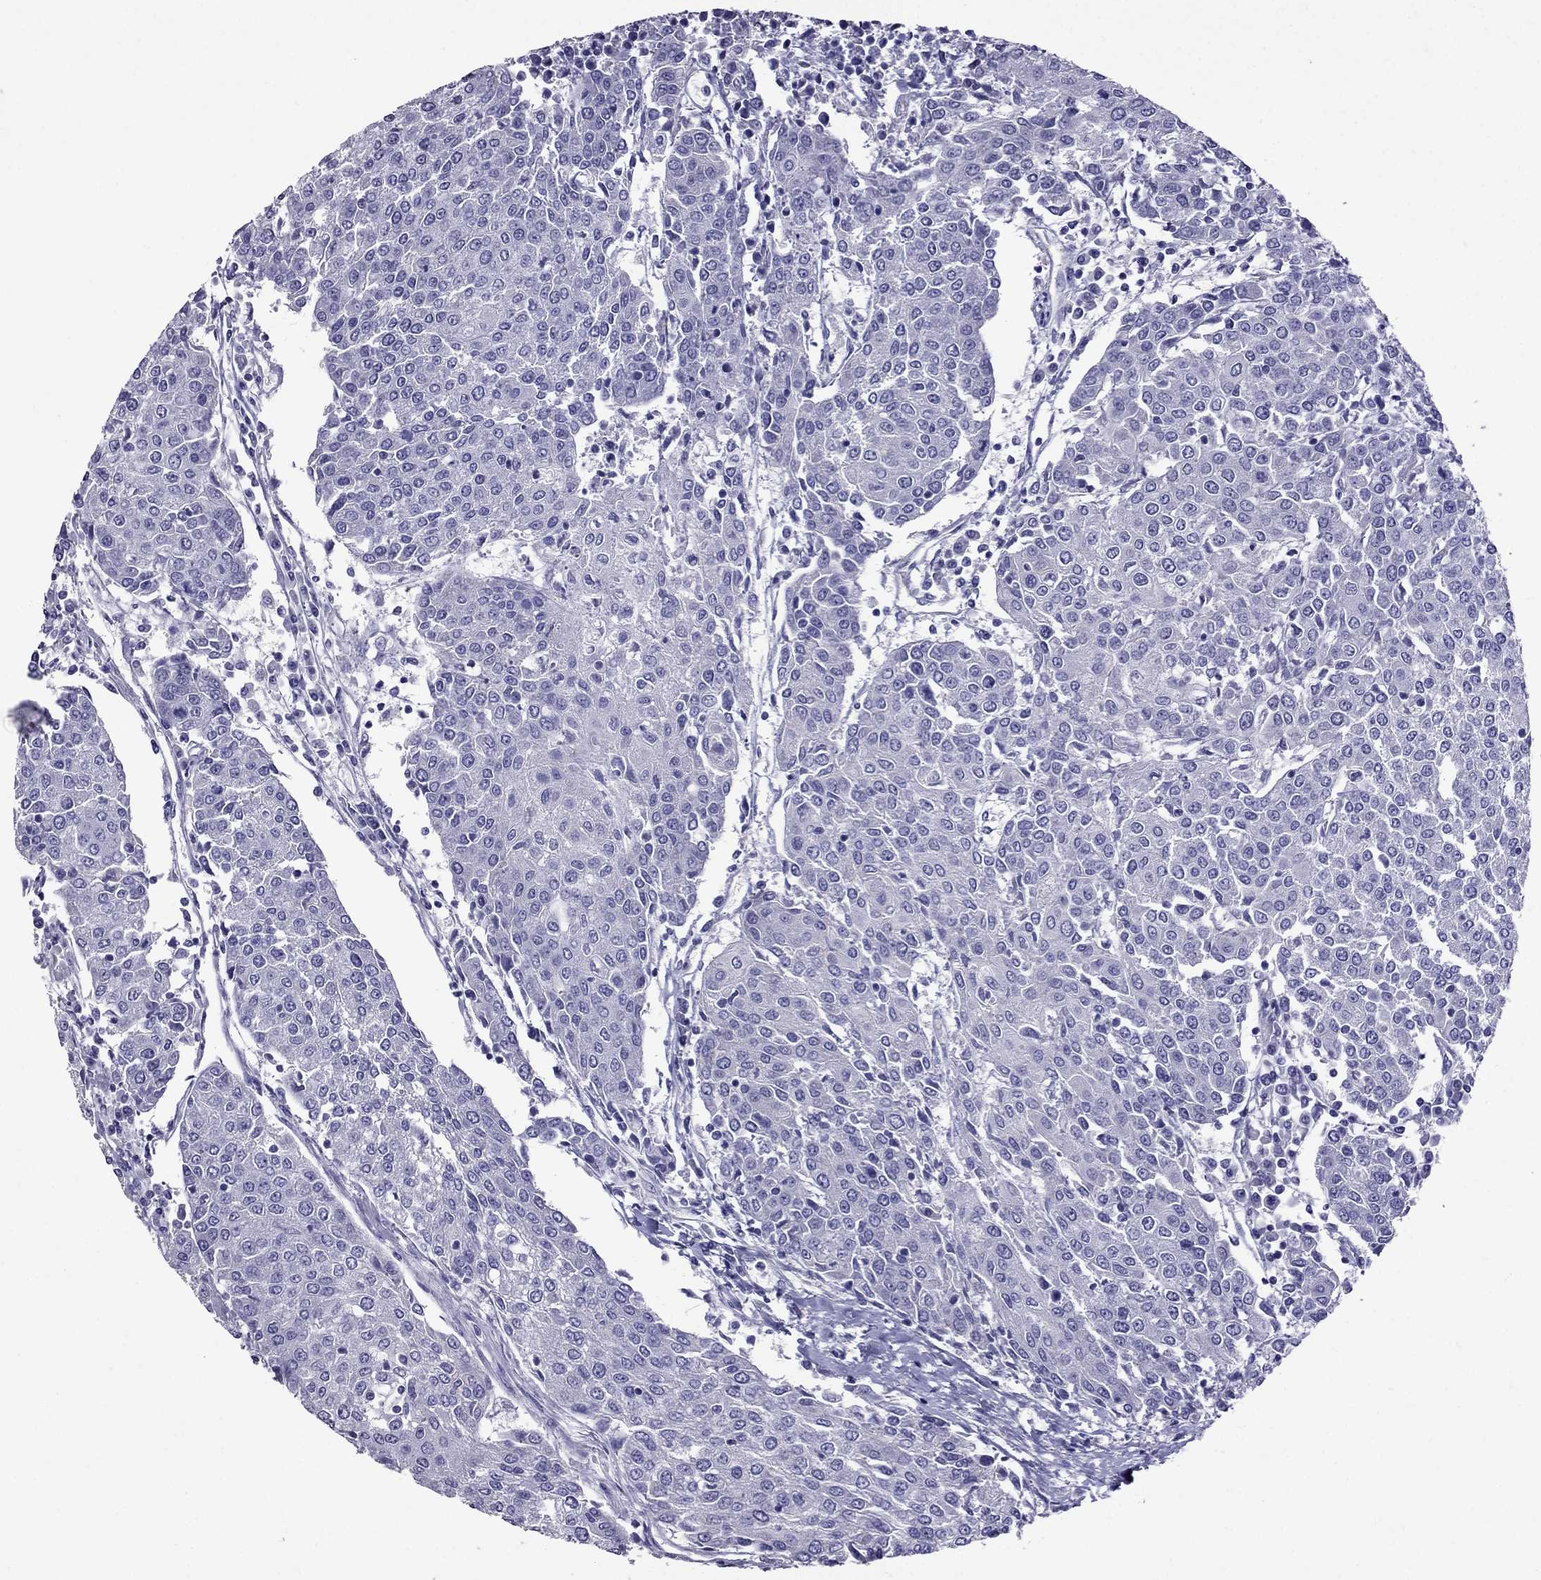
{"staining": {"intensity": "negative", "quantity": "none", "location": "none"}, "tissue": "urothelial cancer", "cell_type": "Tumor cells", "image_type": "cancer", "snomed": [{"axis": "morphology", "description": "Urothelial carcinoma, High grade"}, {"axis": "topography", "description": "Urinary bladder"}], "caption": "This is a micrograph of immunohistochemistry (IHC) staining of high-grade urothelial carcinoma, which shows no expression in tumor cells.", "gene": "OXCT2", "patient": {"sex": "female", "age": 85}}